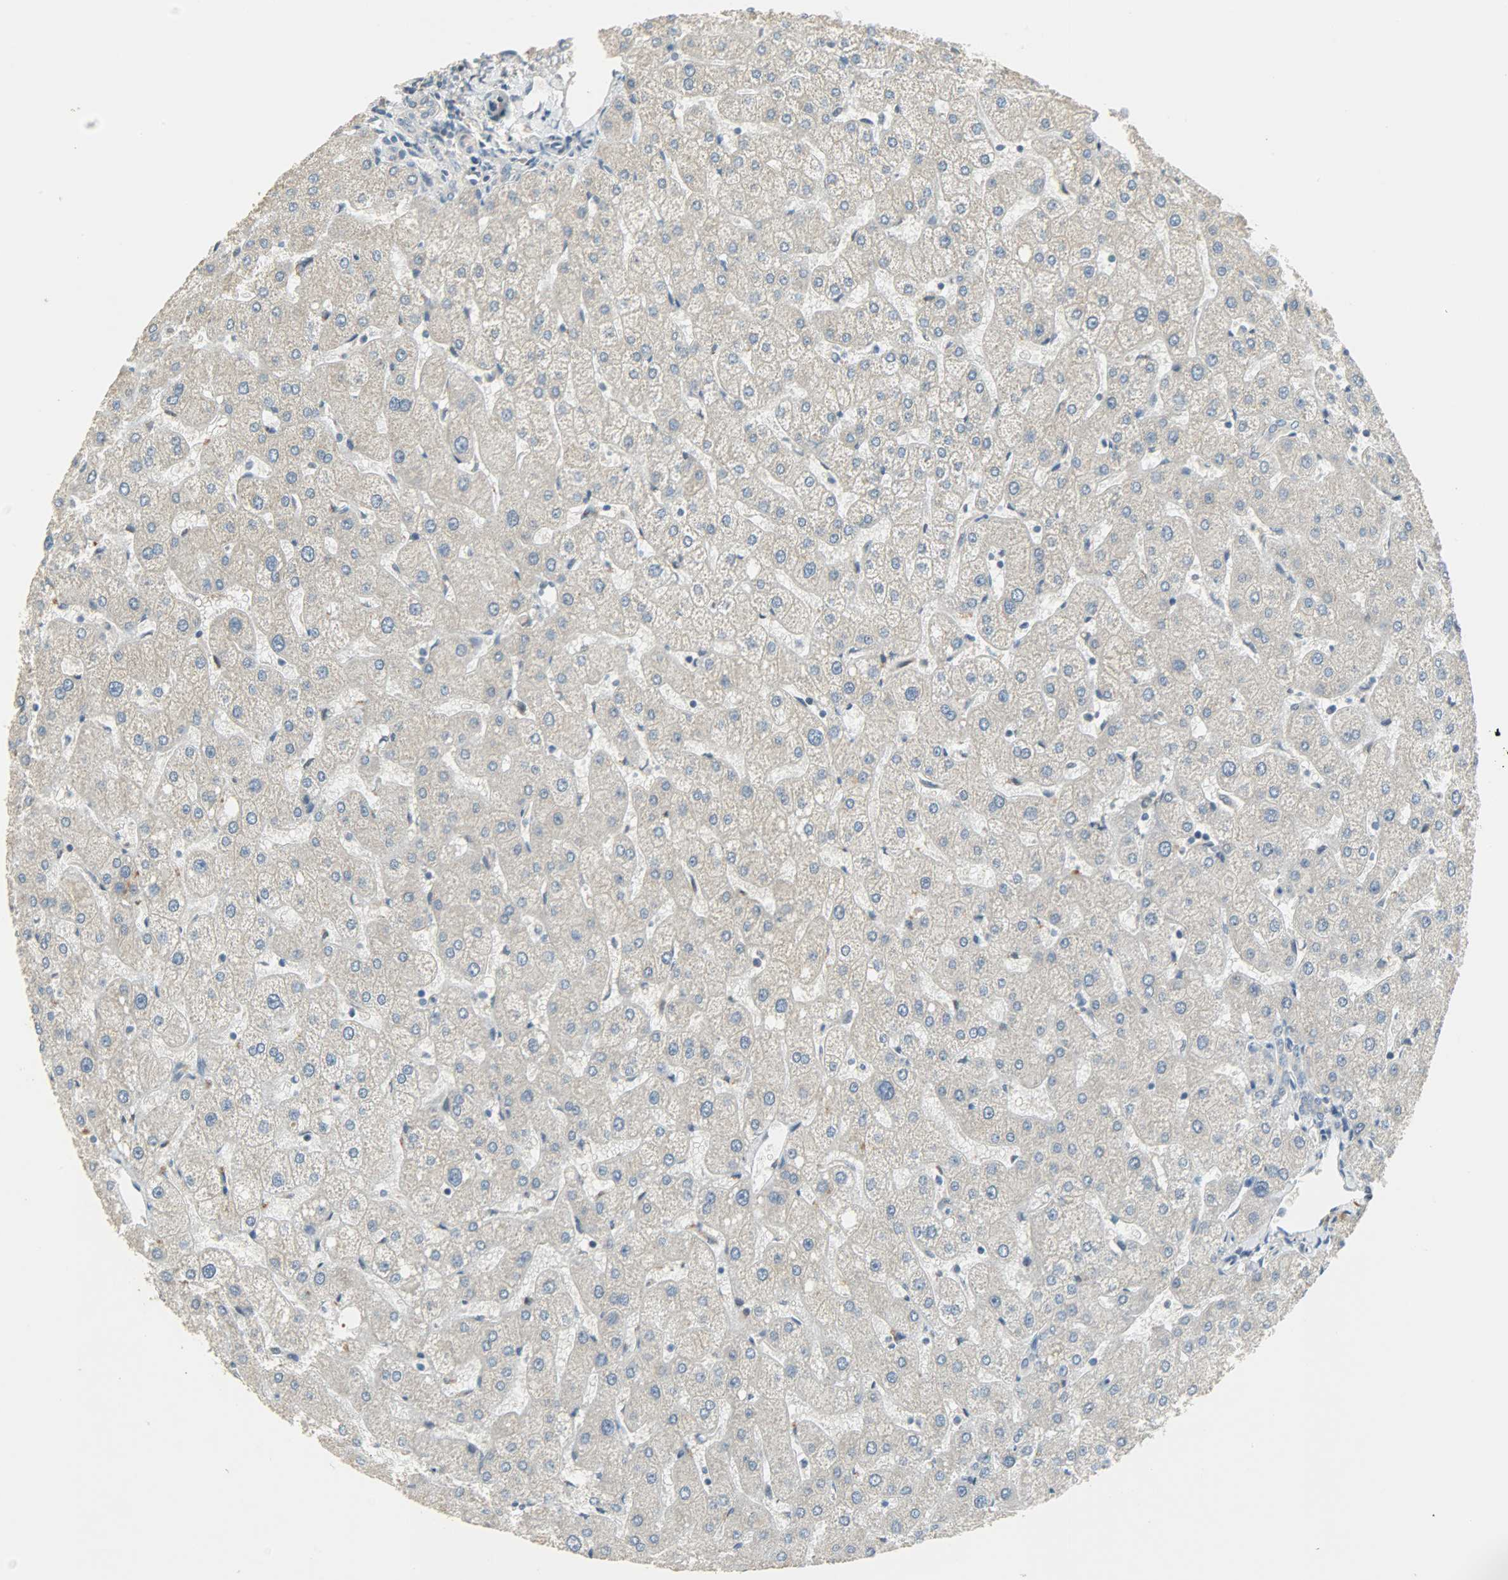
{"staining": {"intensity": "weak", "quantity": ">75%", "location": "cytoplasmic/membranous"}, "tissue": "liver", "cell_type": "Cholangiocytes", "image_type": "normal", "snomed": [{"axis": "morphology", "description": "Normal tissue, NOS"}, {"axis": "topography", "description": "Liver"}], "caption": "Immunohistochemistry (IHC) photomicrograph of normal liver: human liver stained using IHC demonstrates low levels of weak protein expression localized specifically in the cytoplasmic/membranous of cholangiocytes, appearing as a cytoplasmic/membranous brown color.", "gene": "HDHD5", "patient": {"sex": "male", "age": 67}}